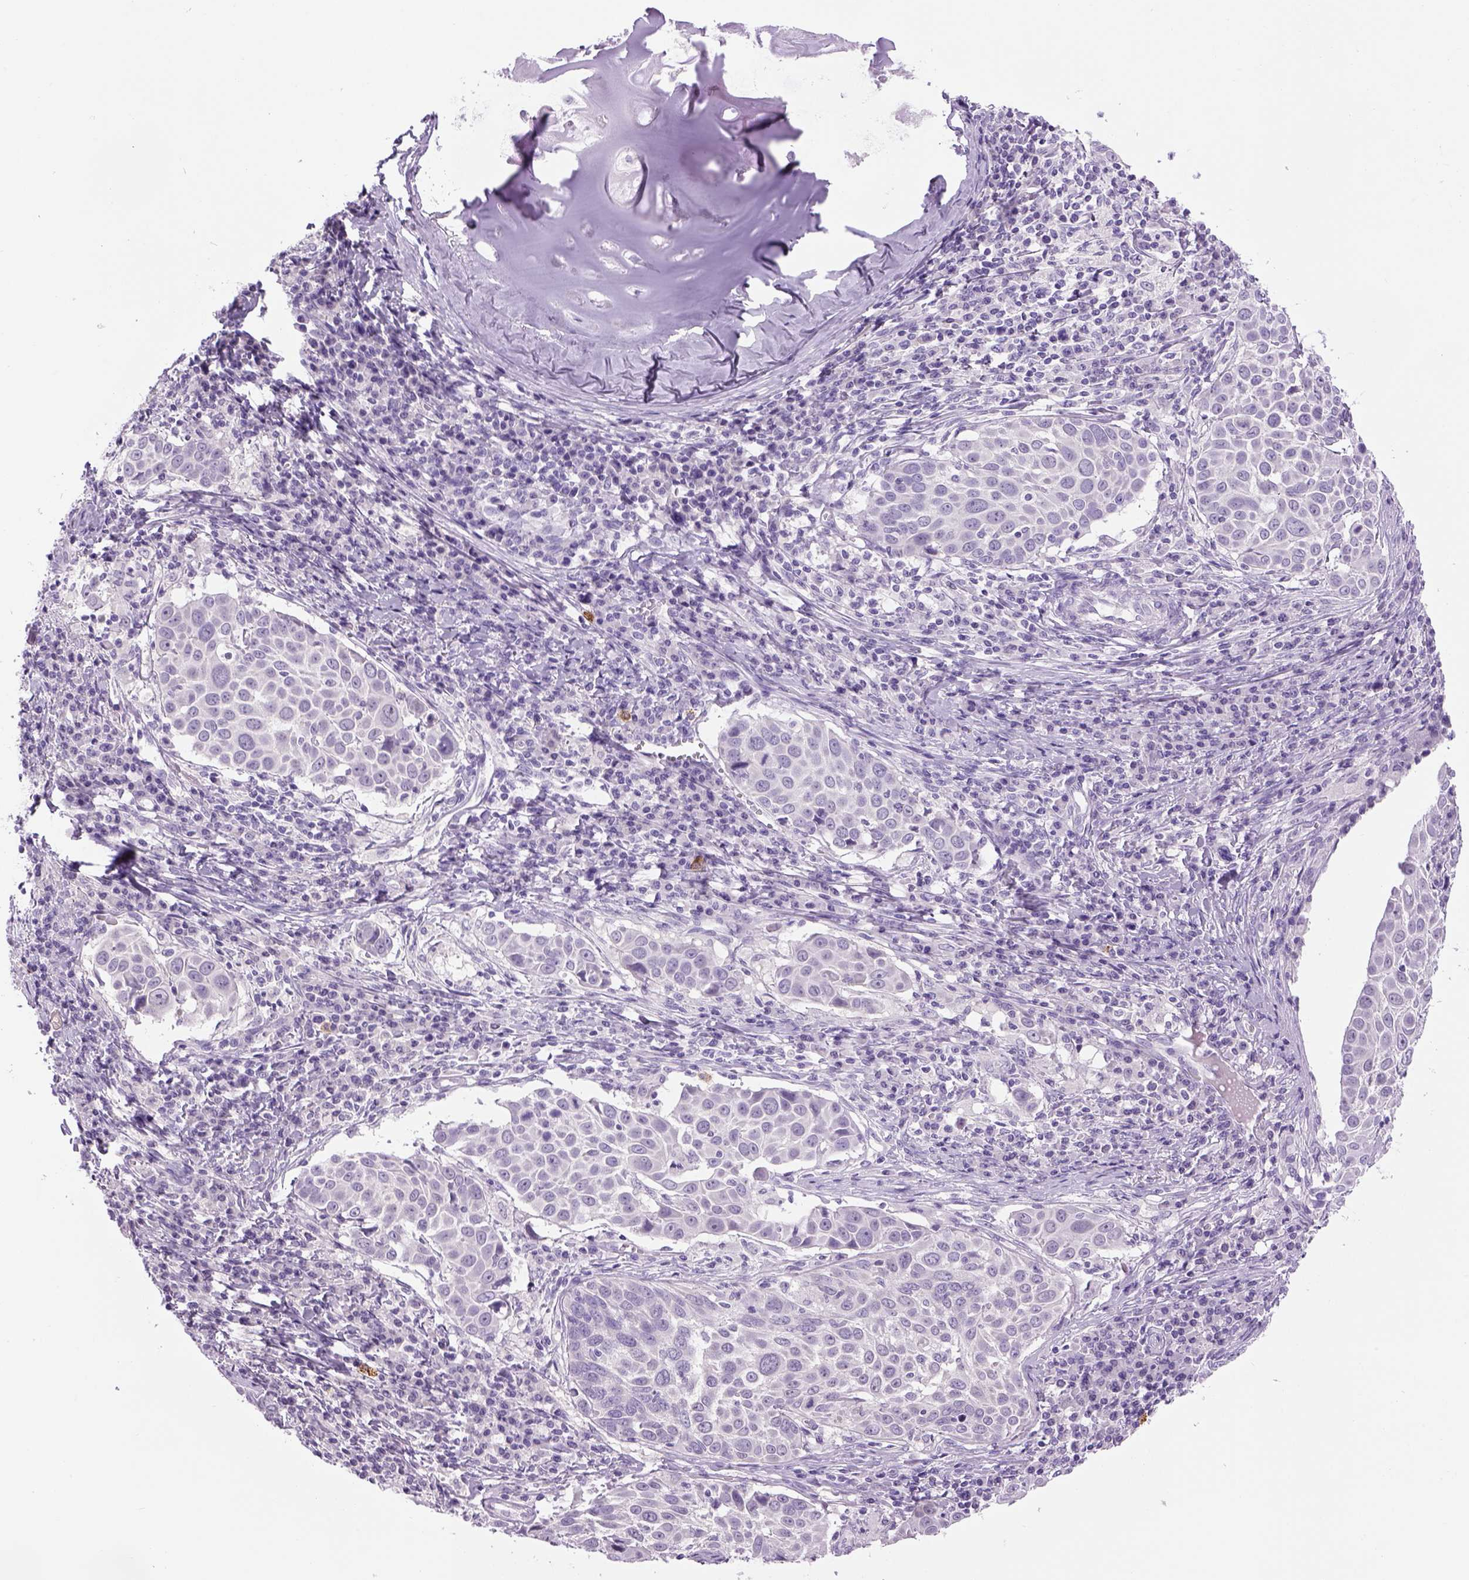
{"staining": {"intensity": "negative", "quantity": "none", "location": "none"}, "tissue": "lung cancer", "cell_type": "Tumor cells", "image_type": "cancer", "snomed": [{"axis": "morphology", "description": "Squamous cell carcinoma, NOS"}, {"axis": "topography", "description": "Lung"}], "caption": "Immunohistochemical staining of lung cancer (squamous cell carcinoma) exhibits no significant expression in tumor cells. (DAB IHC, high magnification).", "gene": "DBH", "patient": {"sex": "male", "age": 57}}